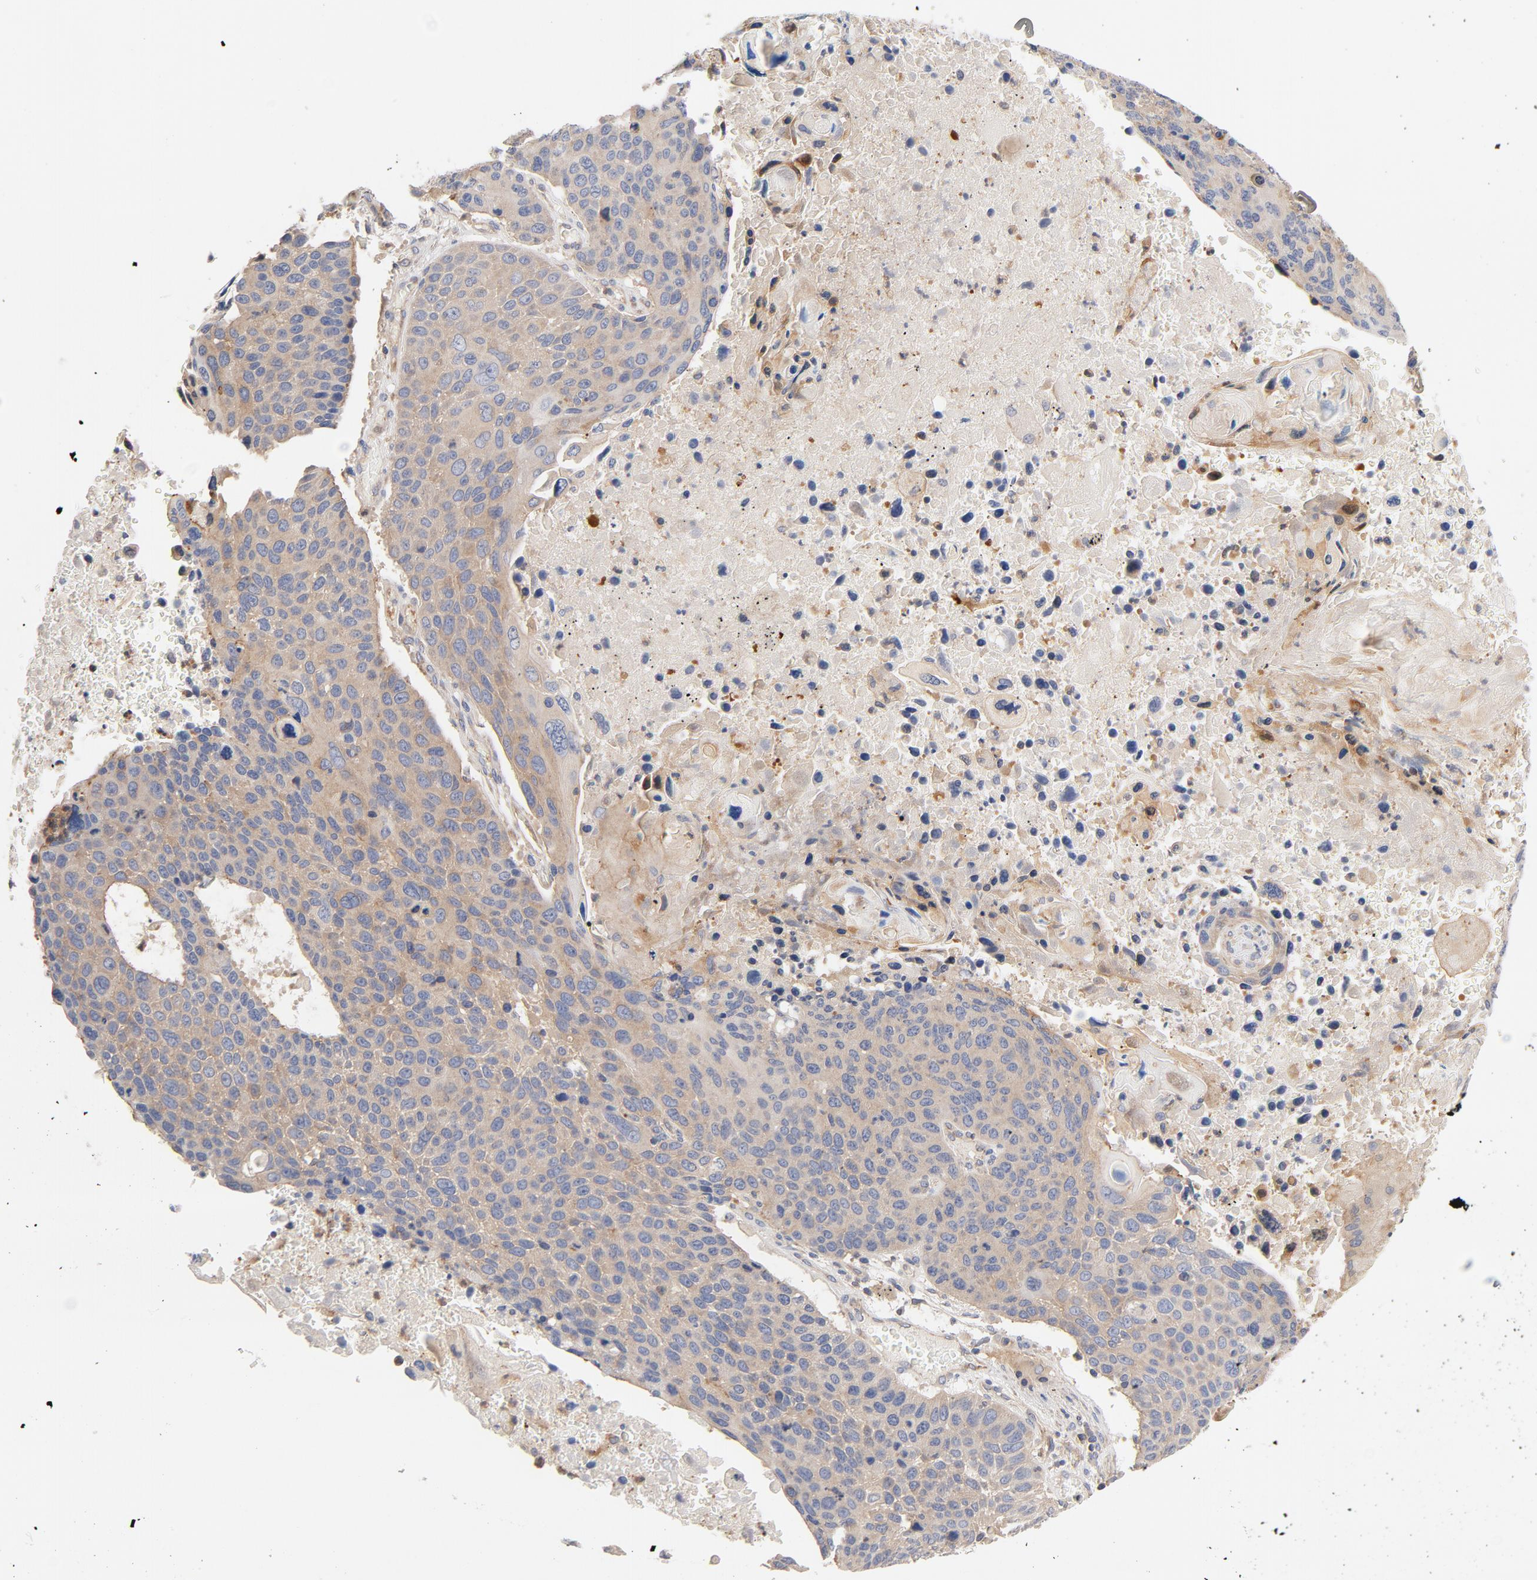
{"staining": {"intensity": "moderate", "quantity": ">75%", "location": "cytoplasmic/membranous"}, "tissue": "lung cancer", "cell_type": "Tumor cells", "image_type": "cancer", "snomed": [{"axis": "morphology", "description": "Squamous cell carcinoma, NOS"}, {"axis": "topography", "description": "Lung"}], "caption": "Protein expression analysis of lung cancer (squamous cell carcinoma) reveals moderate cytoplasmic/membranous expression in about >75% of tumor cells.", "gene": "STRN3", "patient": {"sex": "male", "age": 68}}